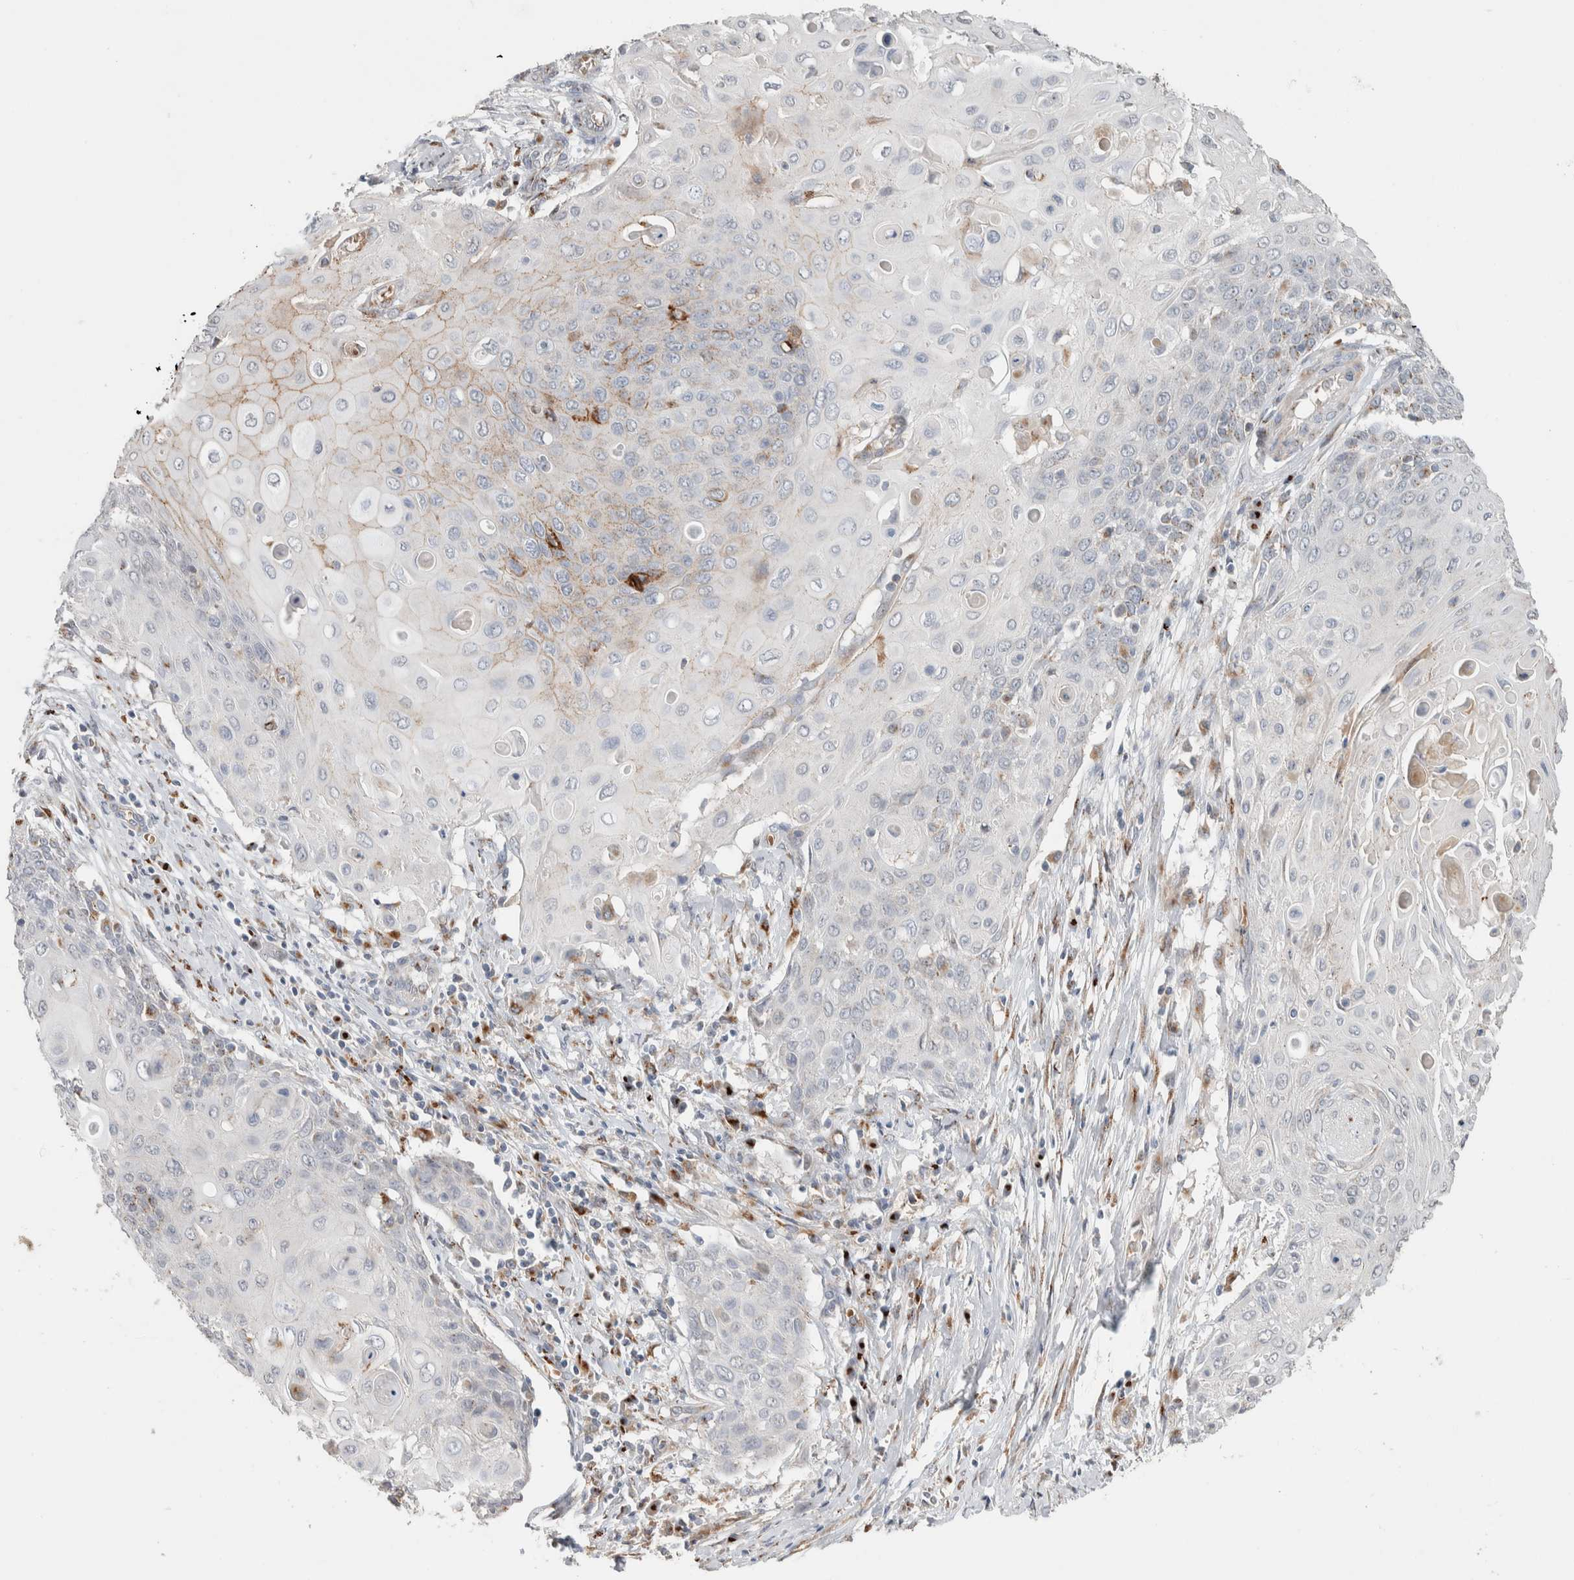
{"staining": {"intensity": "weak", "quantity": "<25%", "location": "cytoplasmic/membranous"}, "tissue": "cervical cancer", "cell_type": "Tumor cells", "image_type": "cancer", "snomed": [{"axis": "morphology", "description": "Squamous cell carcinoma, NOS"}, {"axis": "topography", "description": "Cervix"}], "caption": "Human cervical squamous cell carcinoma stained for a protein using immunohistochemistry (IHC) shows no expression in tumor cells.", "gene": "SLC38A10", "patient": {"sex": "female", "age": 39}}